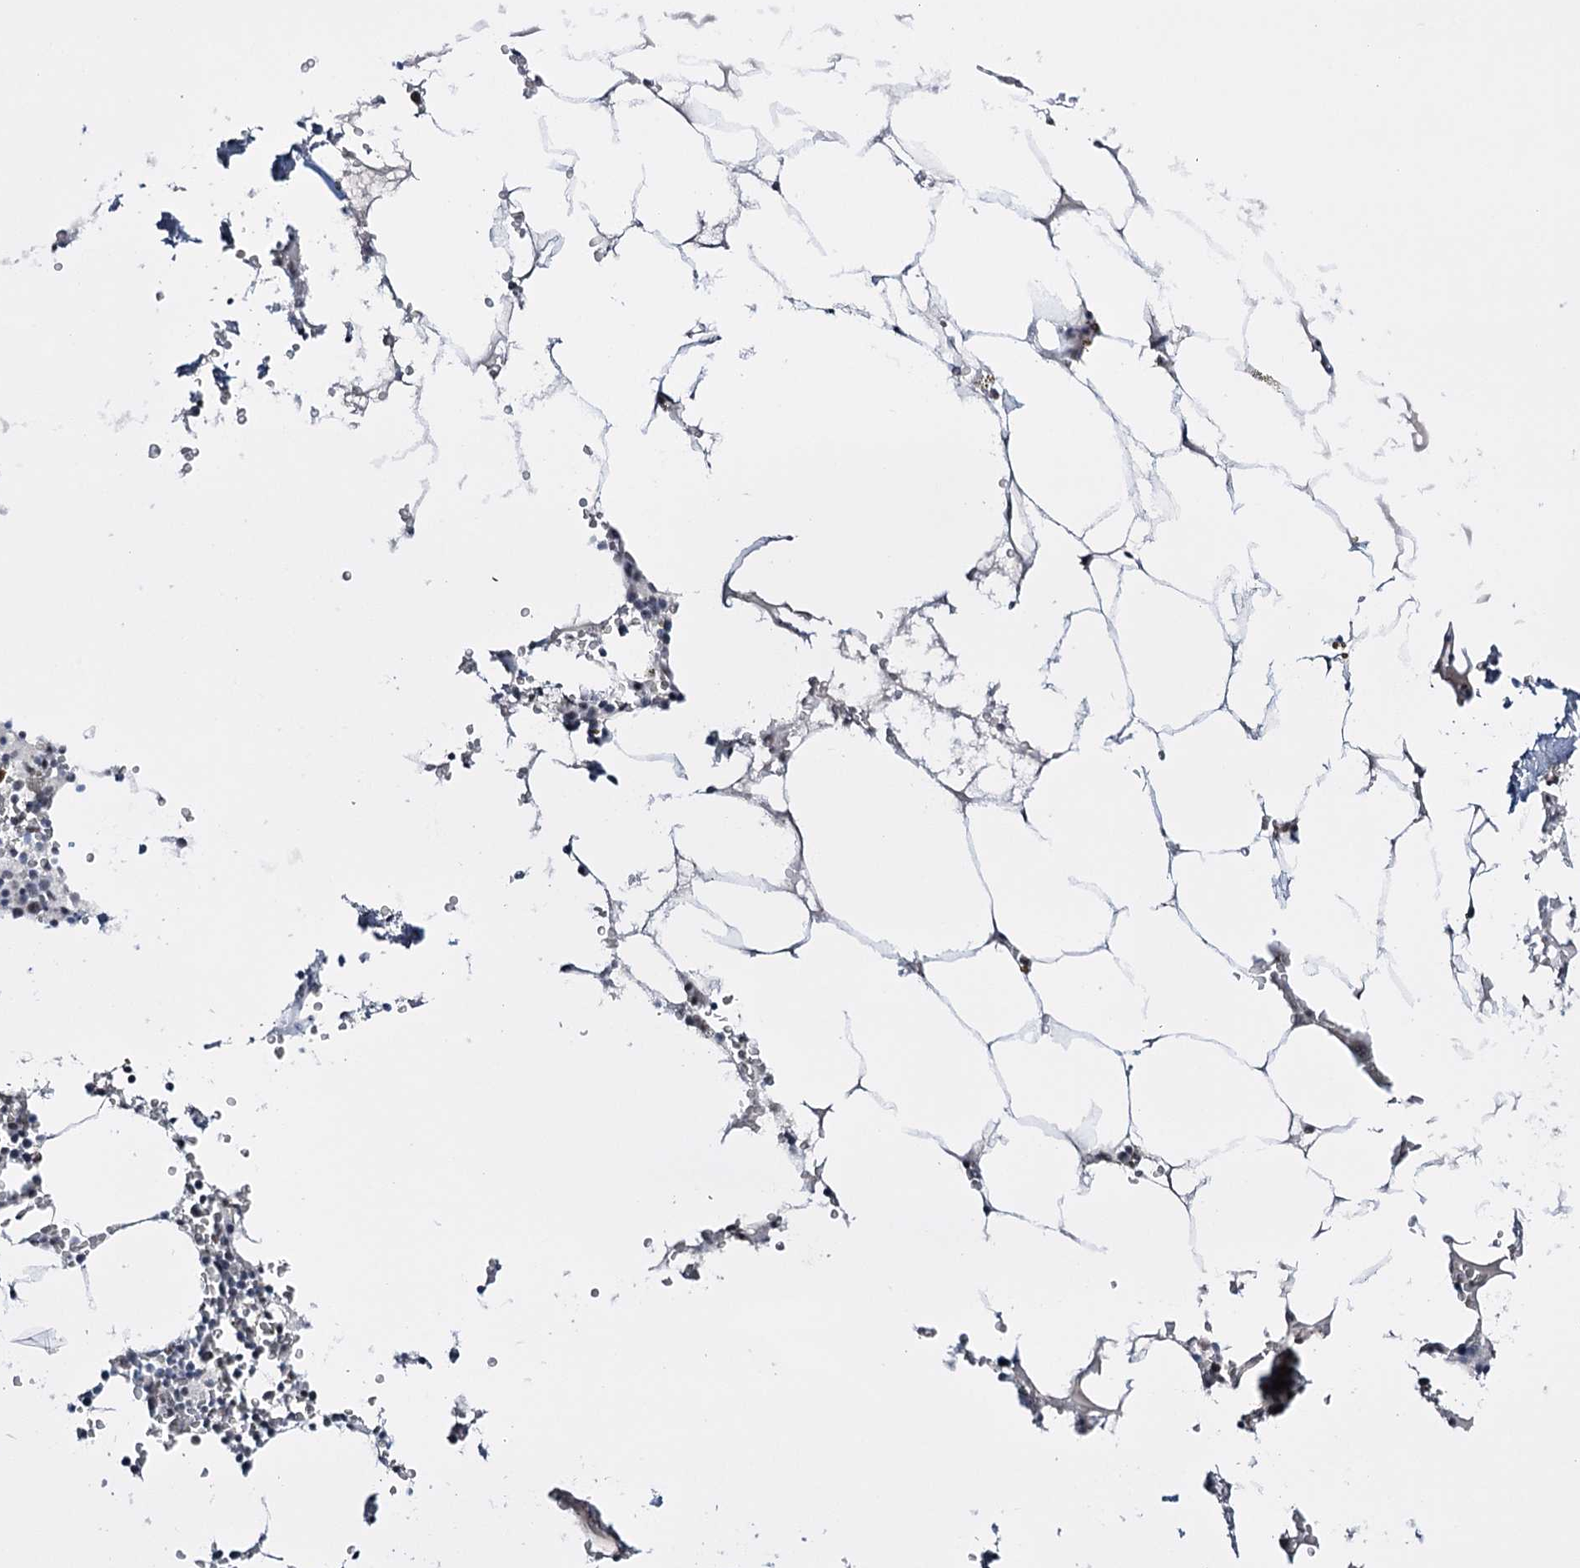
{"staining": {"intensity": "negative", "quantity": "none", "location": "none"}, "tissue": "bone marrow", "cell_type": "Hematopoietic cells", "image_type": "normal", "snomed": [{"axis": "morphology", "description": "Normal tissue, NOS"}, {"axis": "topography", "description": "Bone marrow"}], "caption": "Immunohistochemistry (IHC) image of normal bone marrow stained for a protein (brown), which reveals no staining in hematopoietic cells.", "gene": "PRPF40A", "patient": {"sex": "male", "age": 70}}